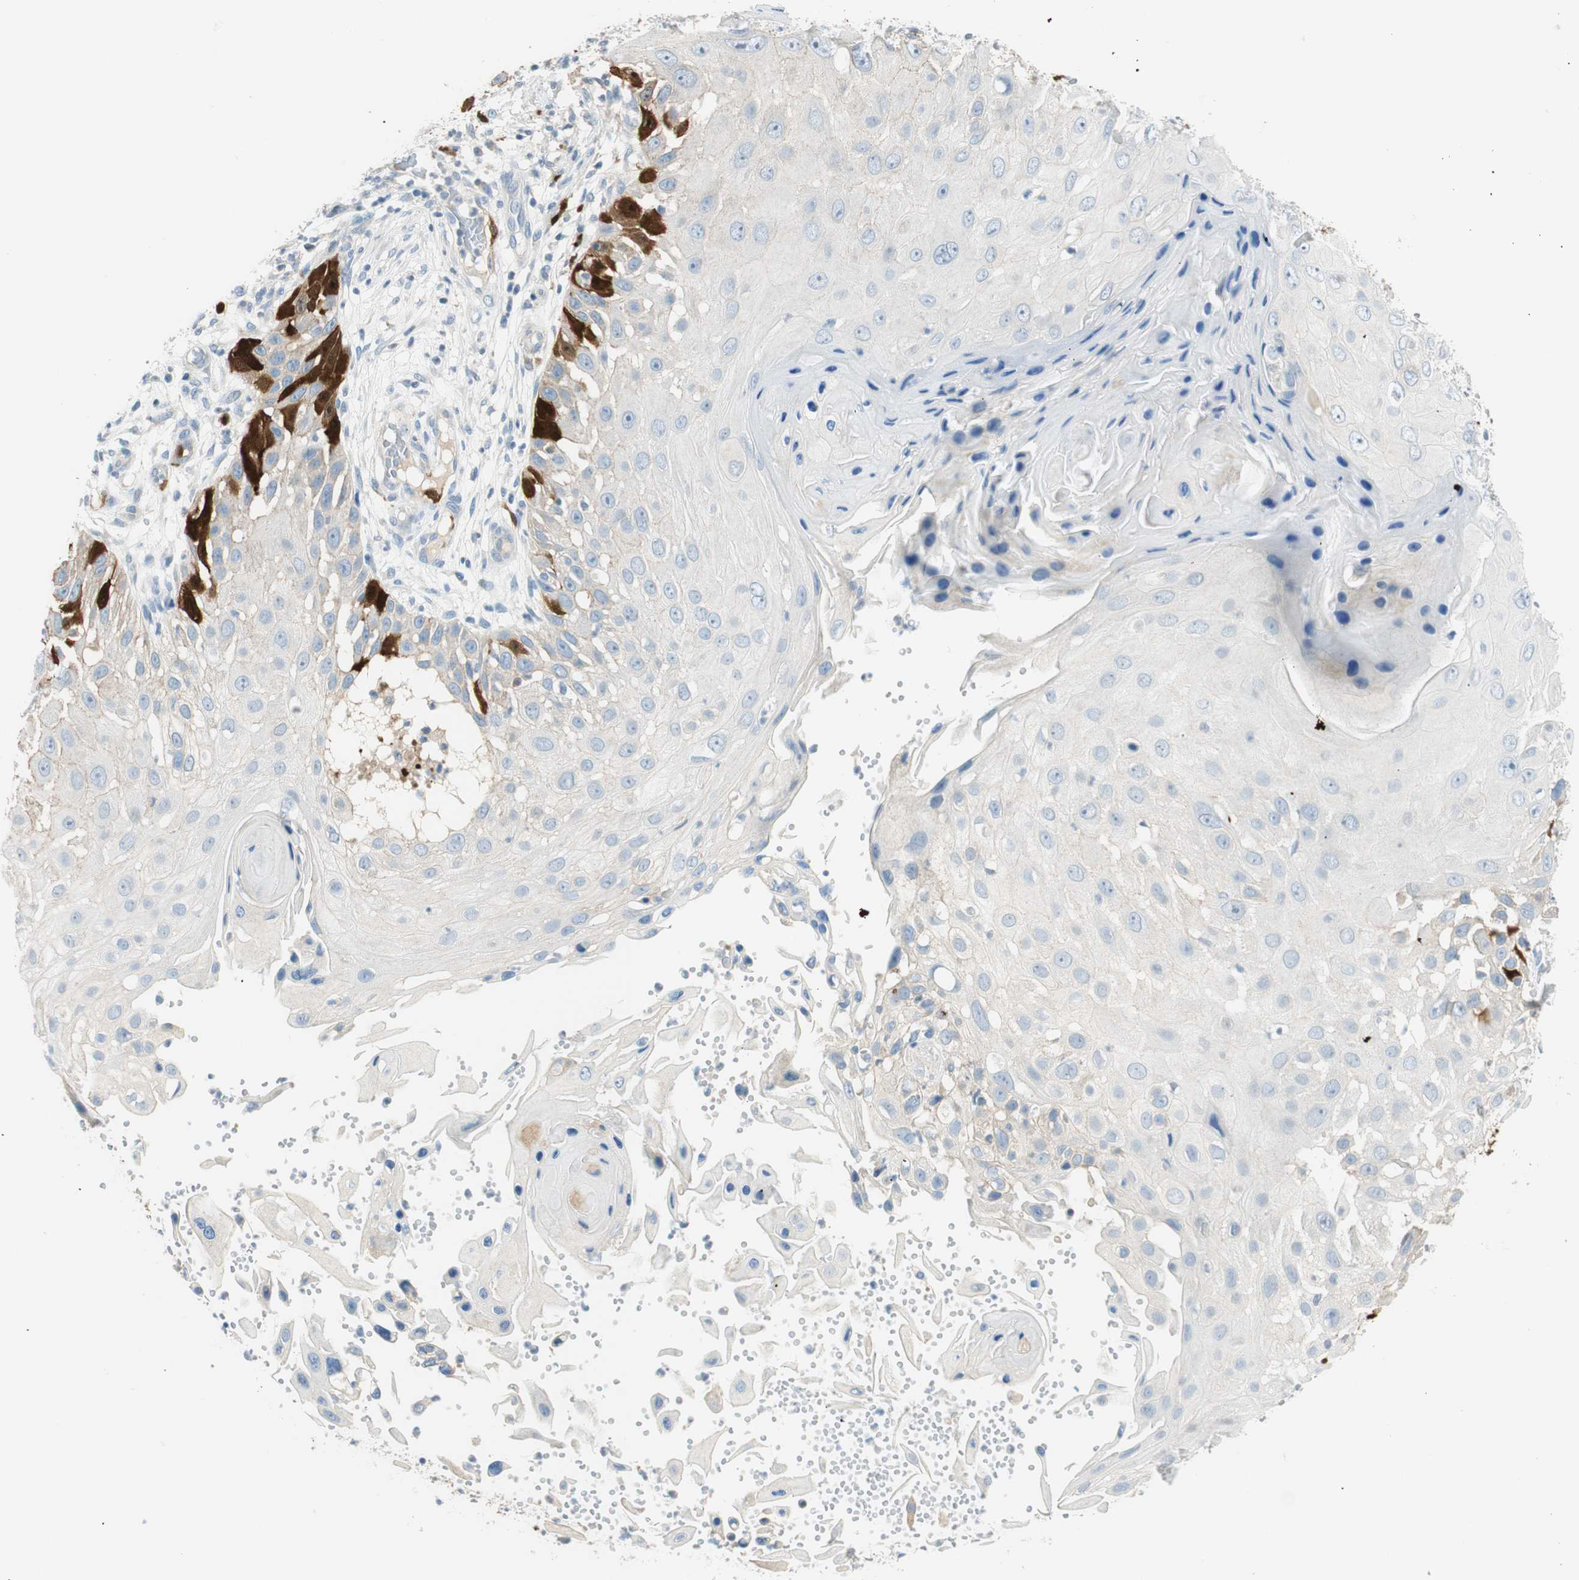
{"staining": {"intensity": "strong", "quantity": "<25%", "location": "cytoplasmic/membranous,nuclear"}, "tissue": "skin cancer", "cell_type": "Tumor cells", "image_type": "cancer", "snomed": [{"axis": "morphology", "description": "Squamous cell carcinoma, NOS"}, {"axis": "topography", "description": "Skin"}], "caption": "Immunohistochemistry (IHC) of human squamous cell carcinoma (skin) displays medium levels of strong cytoplasmic/membranous and nuclear expression in about <25% of tumor cells. (DAB (3,3'-diaminobenzidine) = brown stain, brightfield microscopy at high magnification).", "gene": "PTTG1", "patient": {"sex": "female", "age": 44}}